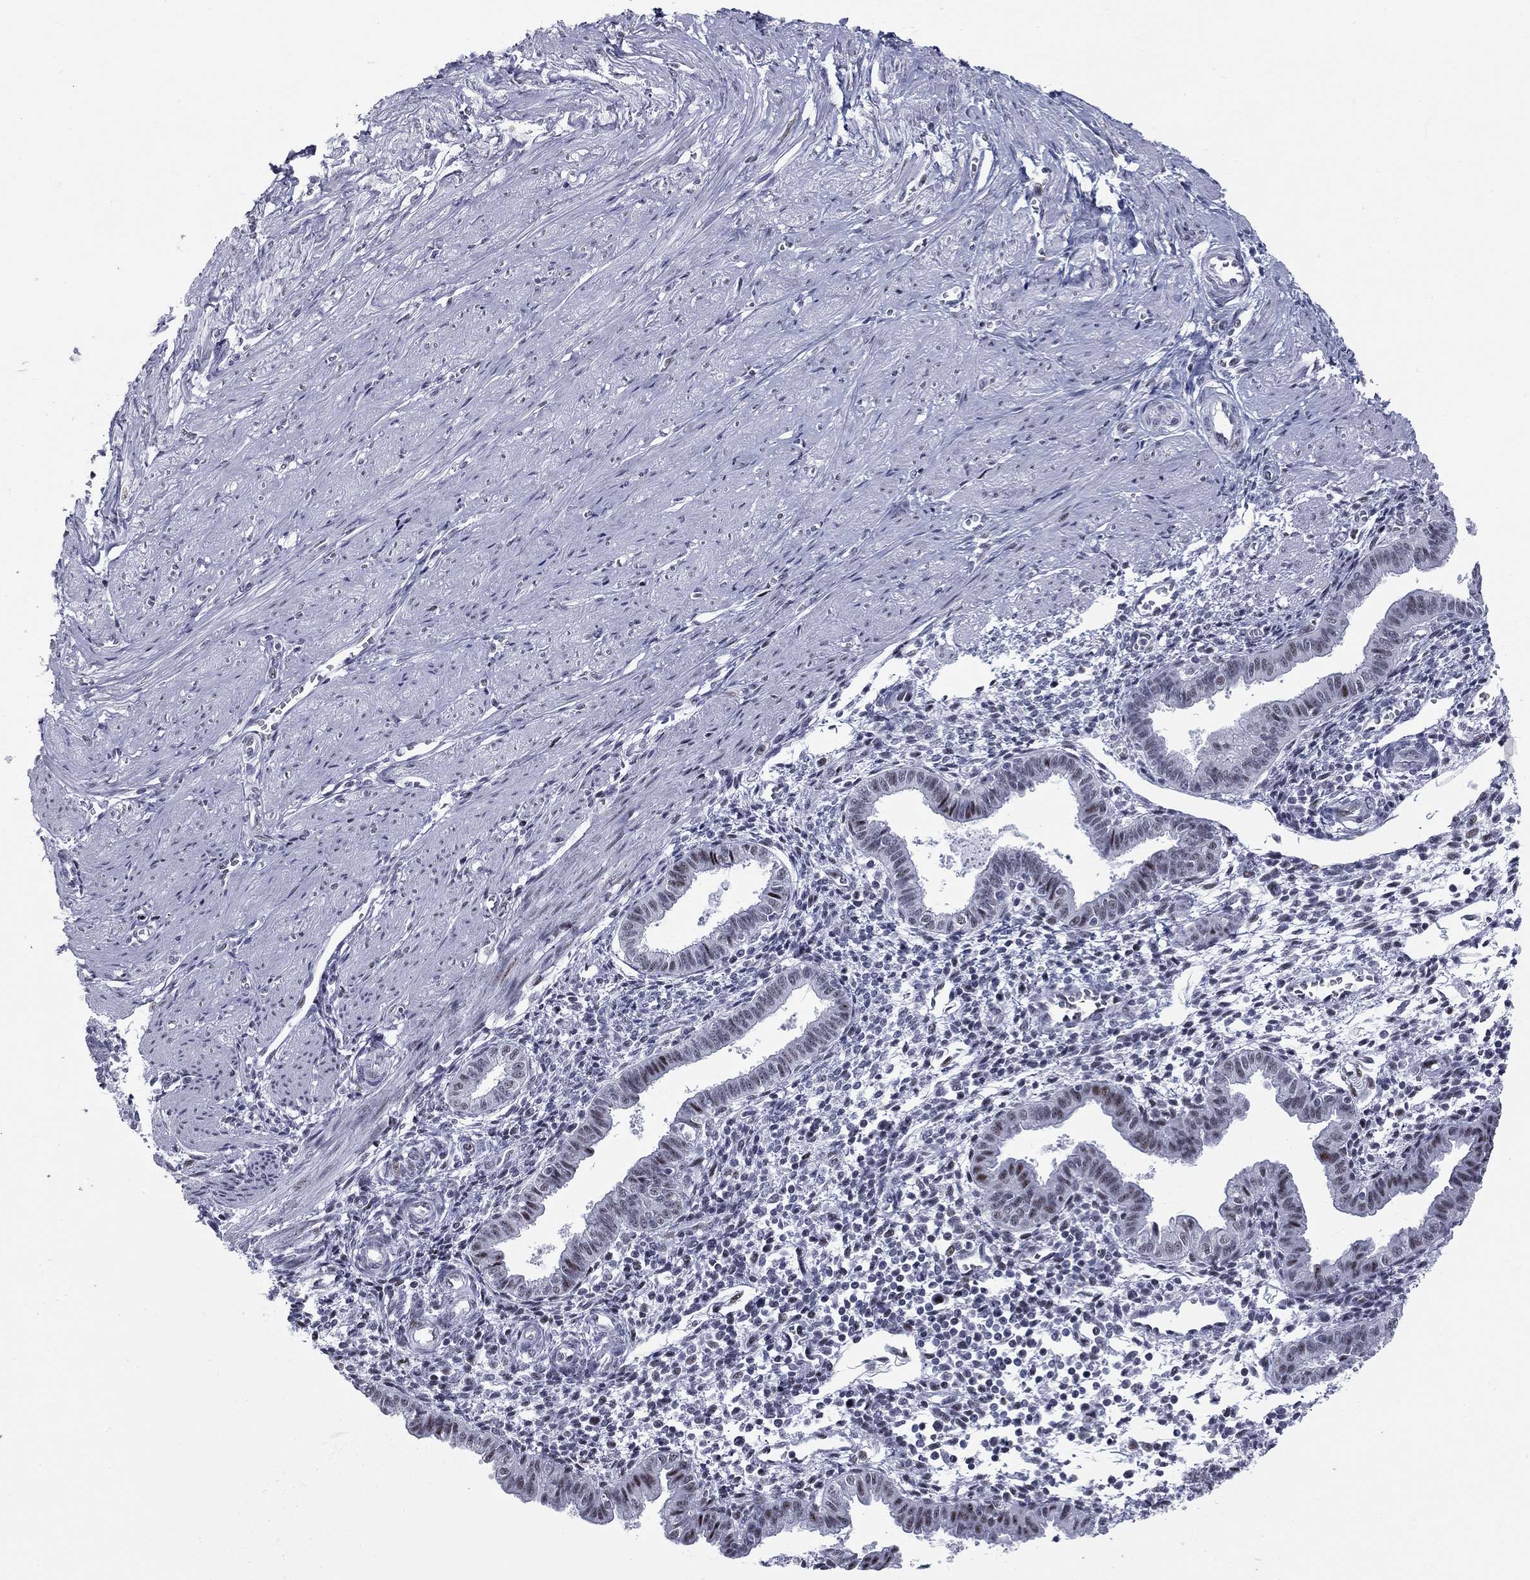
{"staining": {"intensity": "negative", "quantity": "none", "location": "none"}, "tissue": "endometrium", "cell_type": "Cells in endometrial stroma", "image_type": "normal", "snomed": [{"axis": "morphology", "description": "Normal tissue, NOS"}, {"axis": "topography", "description": "Endometrium"}], "caption": "Image shows no protein expression in cells in endometrial stroma of benign endometrium.", "gene": "ASF1B", "patient": {"sex": "female", "age": 37}}